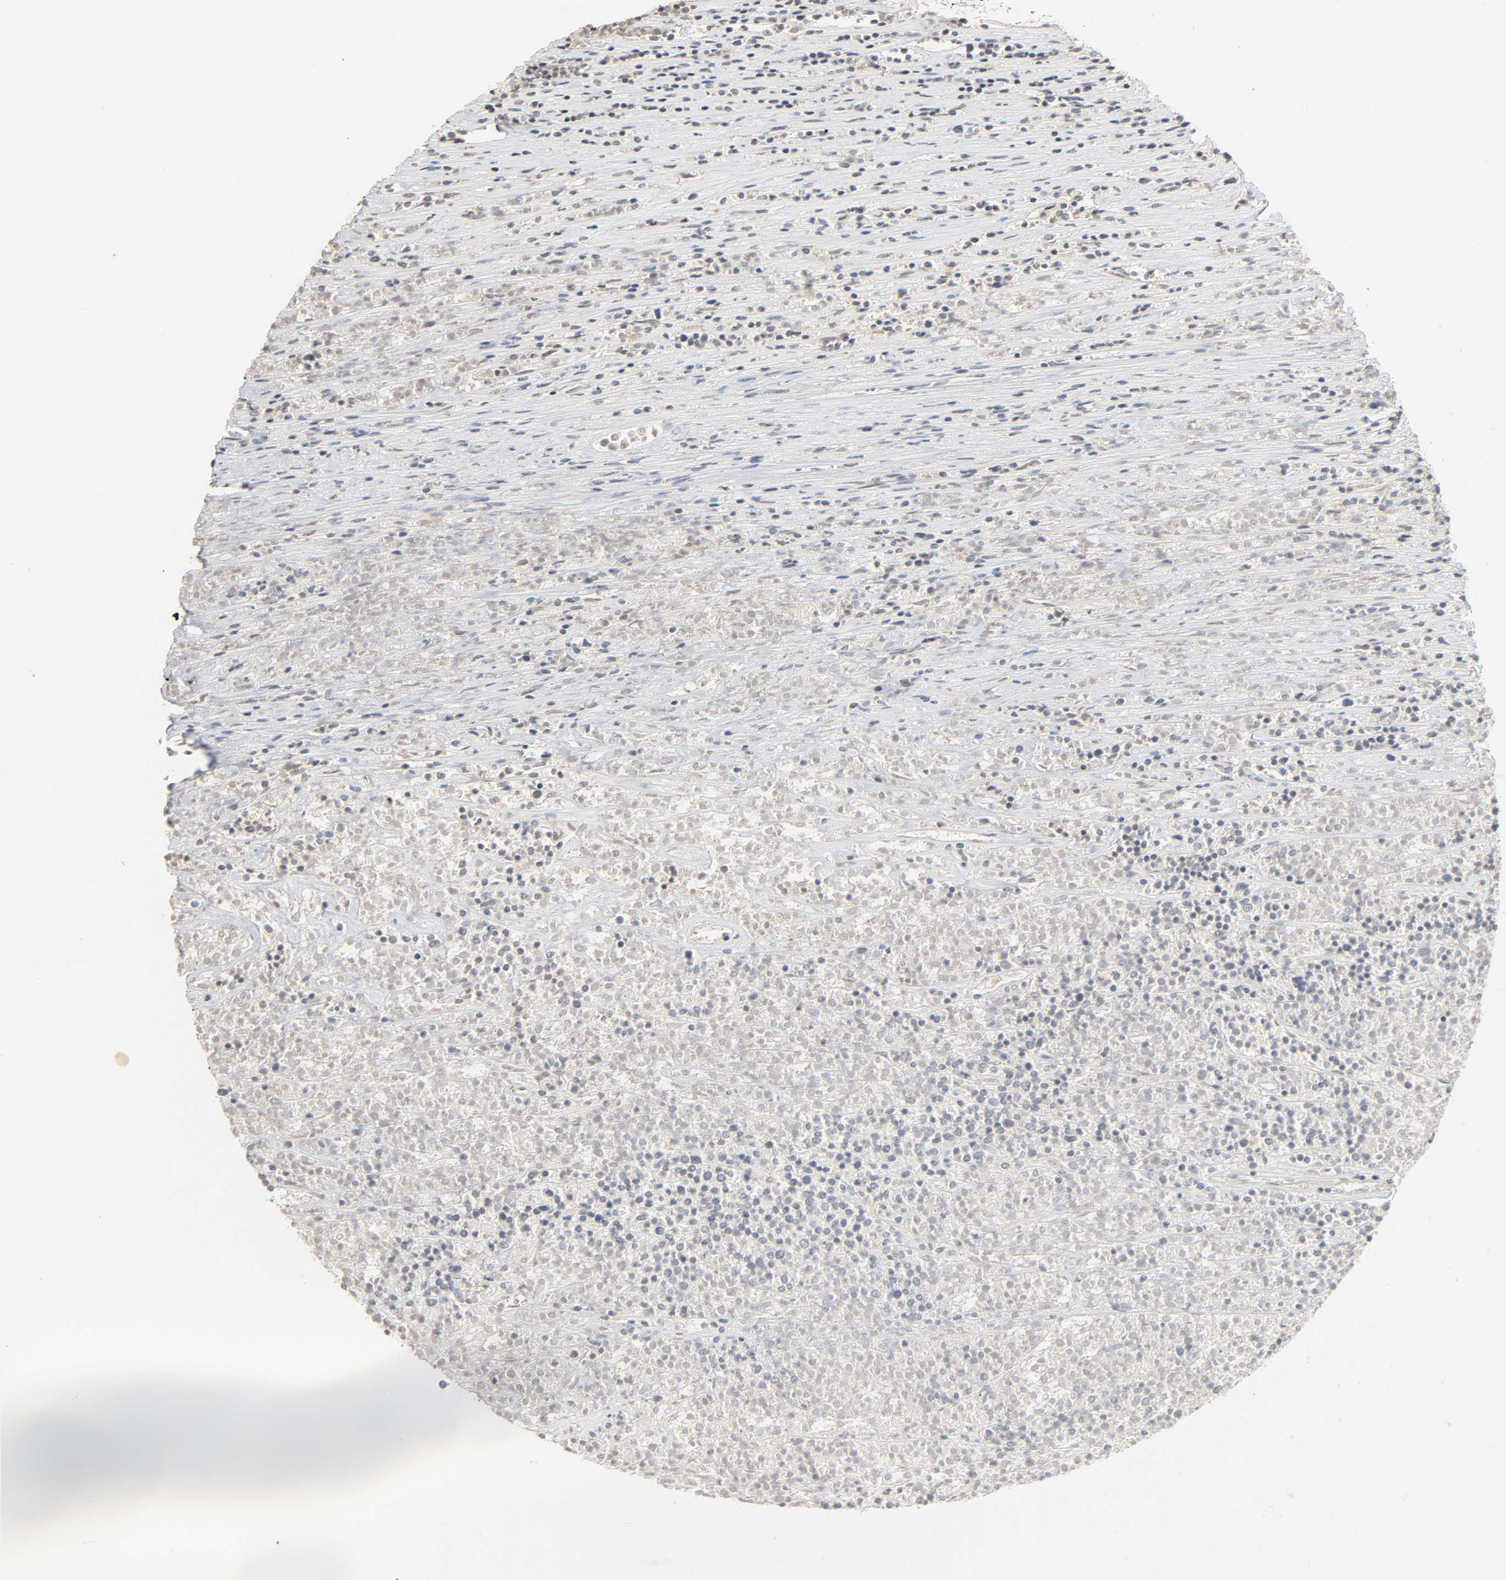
{"staining": {"intensity": "negative", "quantity": "none", "location": "none"}, "tissue": "lymphoma", "cell_type": "Tumor cells", "image_type": "cancer", "snomed": [{"axis": "morphology", "description": "Malignant lymphoma, non-Hodgkin's type, High grade"}, {"axis": "topography", "description": "Lymph node"}], "caption": "Malignant lymphoma, non-Hodgkin's type (high-grade) was stained to show a protein in brown. There is no significant positivity in tumor cells.", "gene": "CLEC4E", "patient": {"sex": "female", "age": 73}}